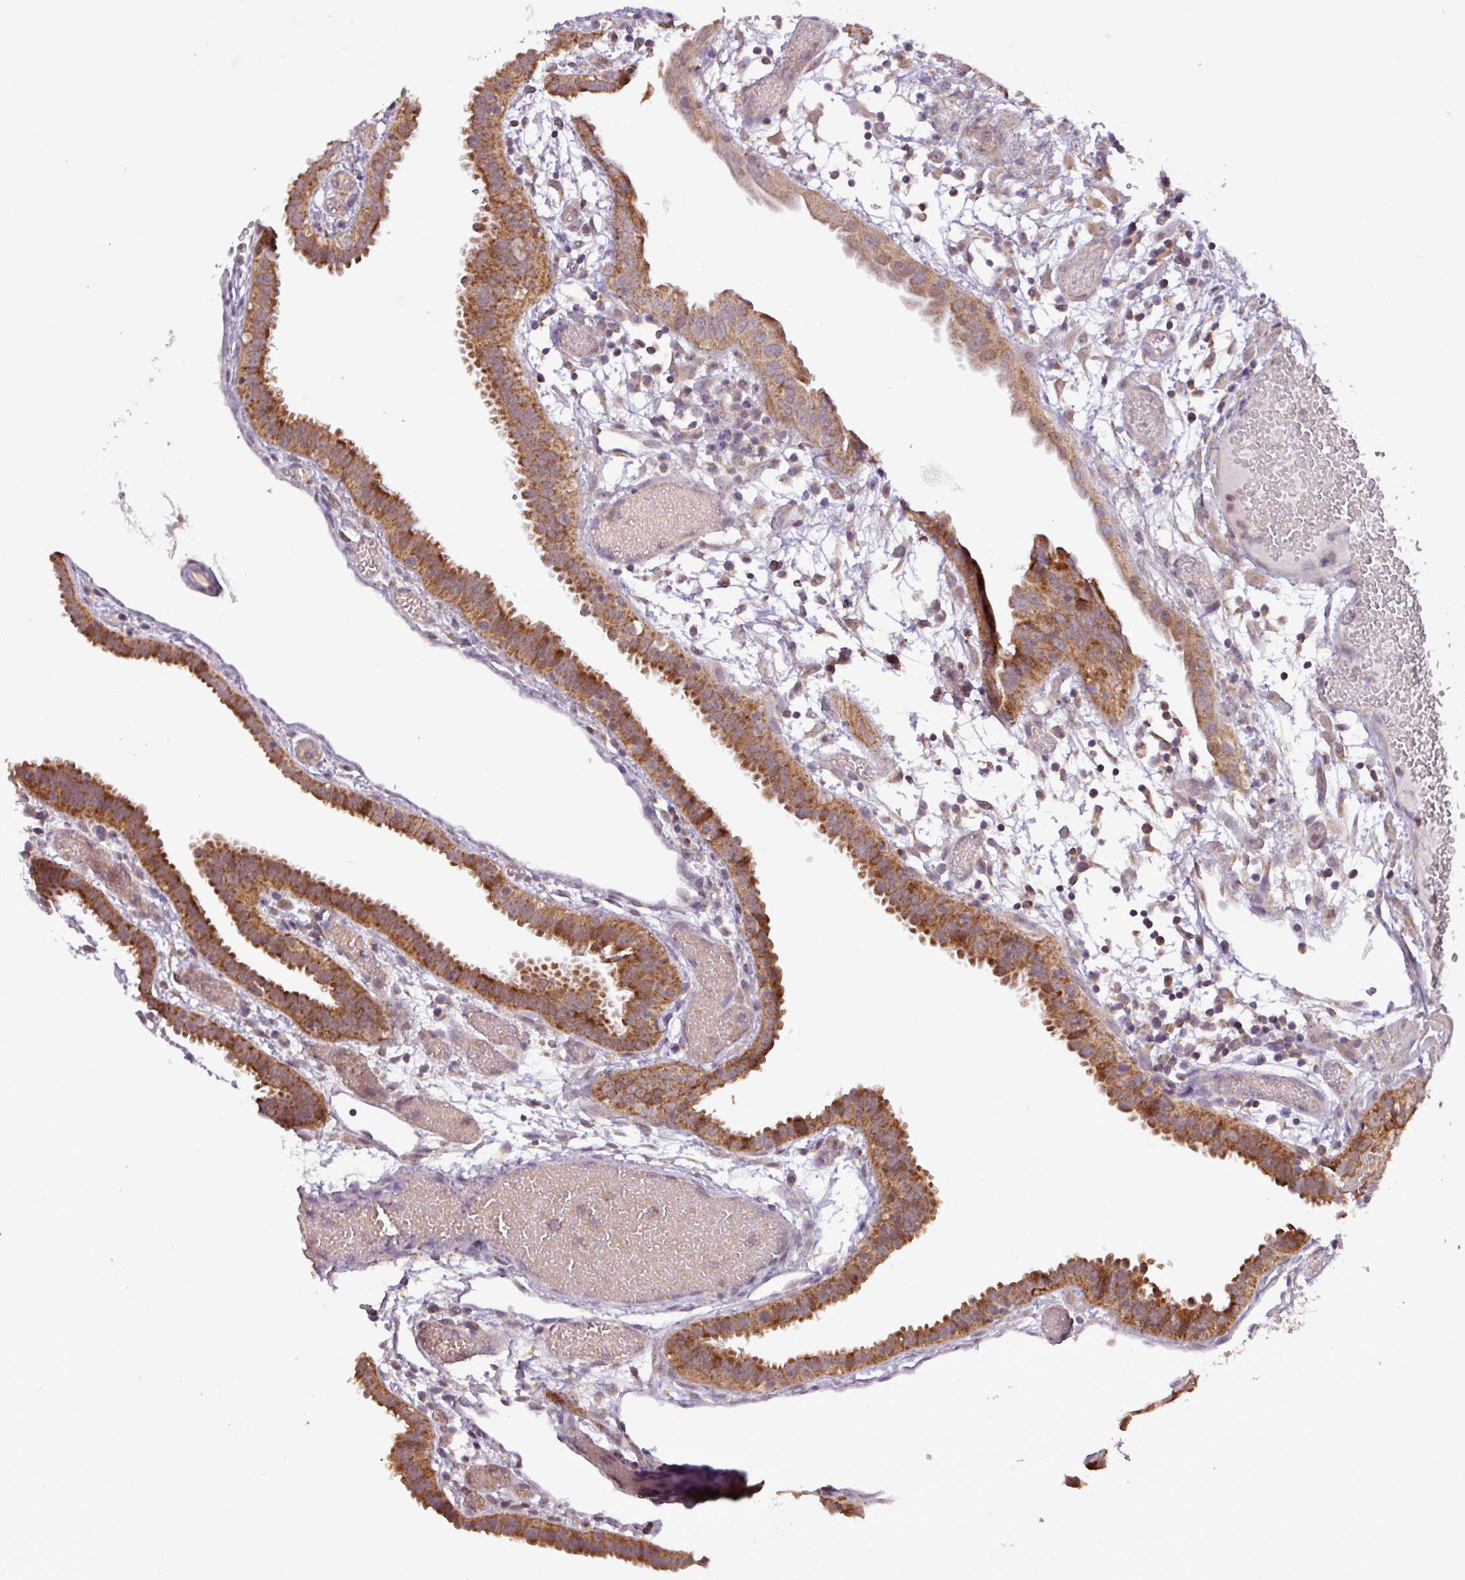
{"staining": {"intensity": "strong", "quantity": ">75%", "location": "cytoplasmic/membranous"}, "tissue": "fallopian tube", "cell_type": "Glandular cells", "image_type": "normal", "snomed": [{"axis": "morphology", "description": "Normal tissue, NOS"}, {"axis": "topography", "description": "Fallopian tube"}], "caption": "IHC of unremarkable human fallopian tube displays high levels of strong cytoplasmic/membranous positivity in approximately >75% of glandular cells. (brown staining indicates protein expression, while blue staining denotes nuclei).", "gene": "MCTP2", "patient": {"sex": "female", "age": 37}}